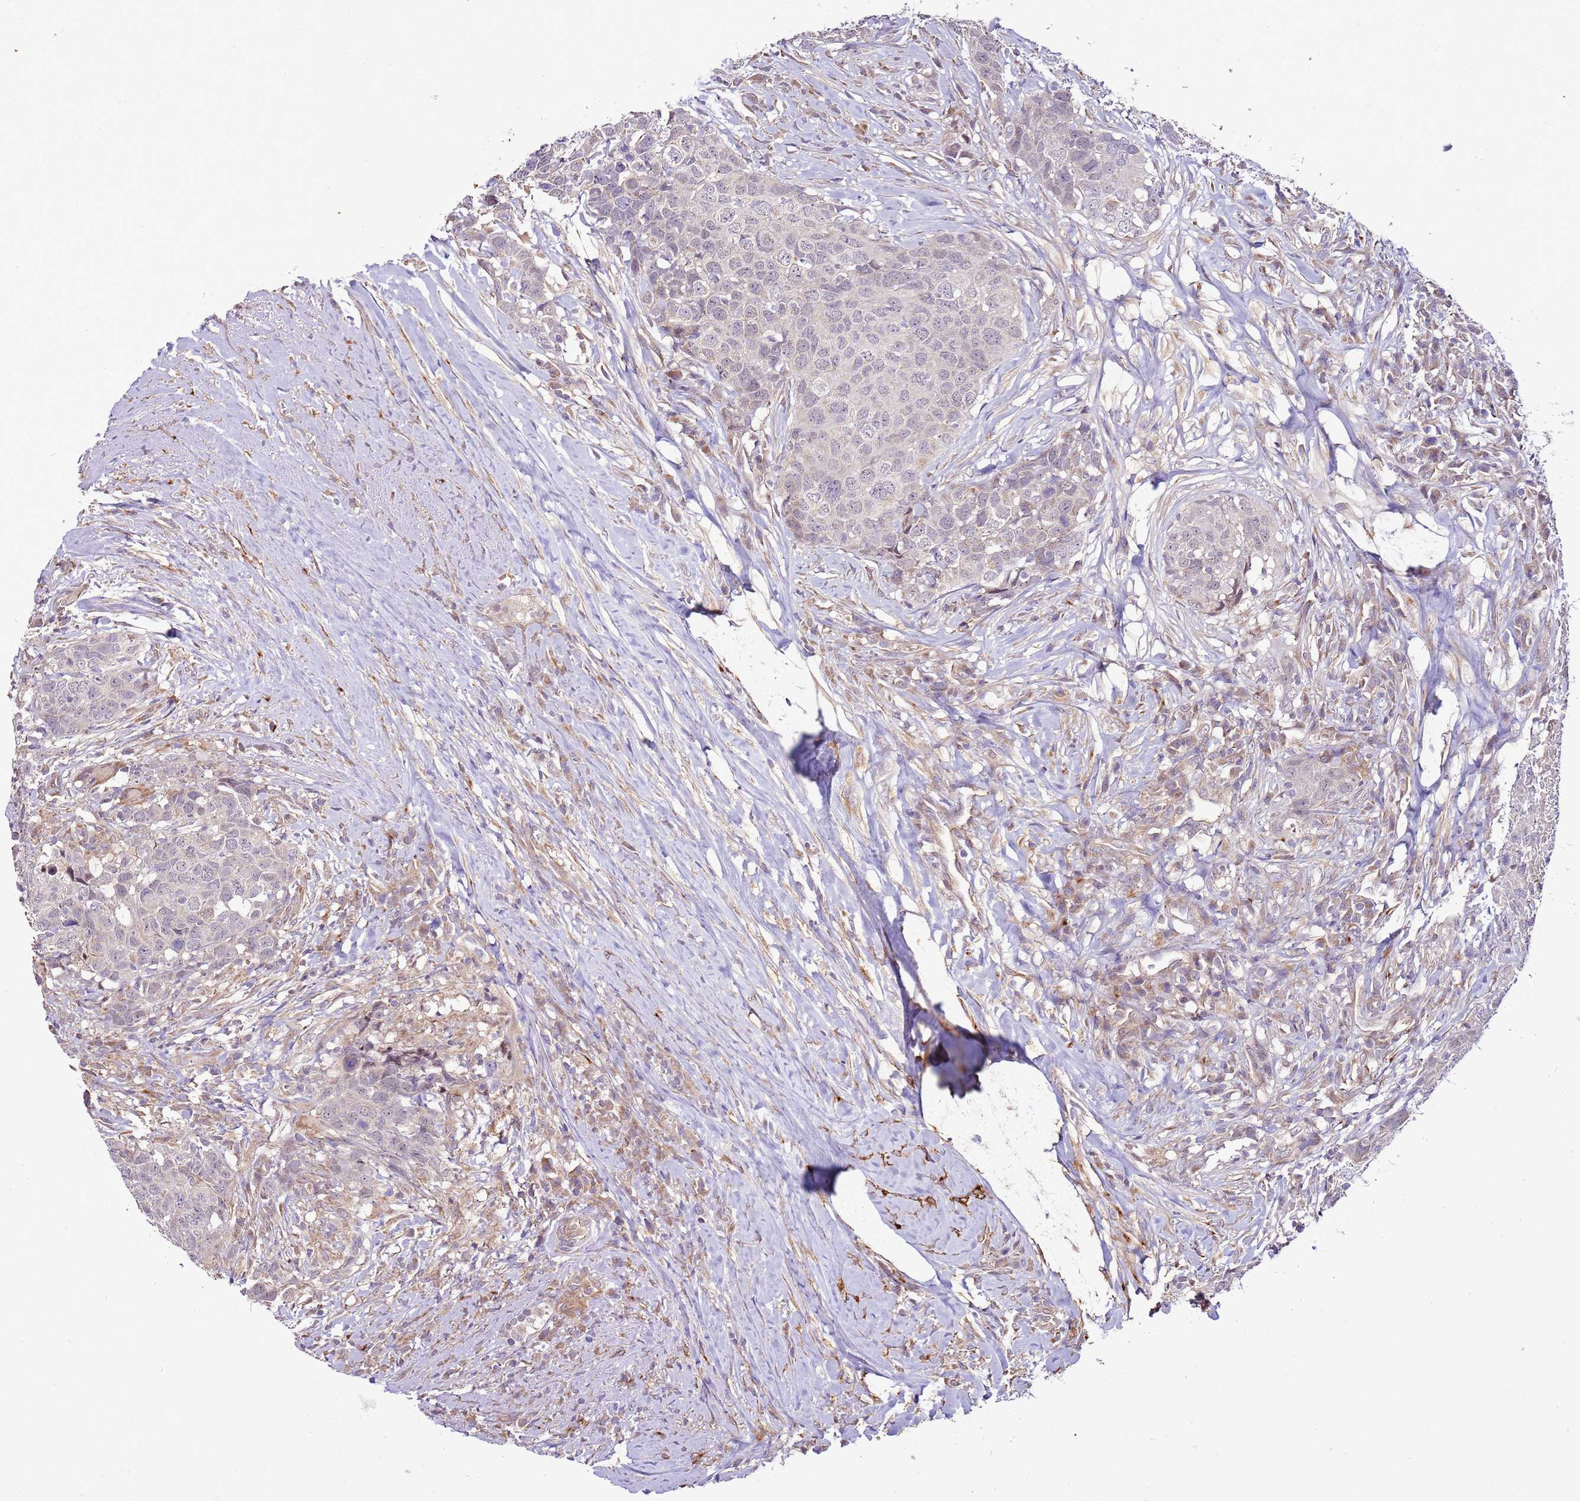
{"staining": {"intensity": "negative", "quantity": "none", "location": "none"}, "tissue": "head and neck cancer", "cell_type": "Tumor cells", "image_type": "cancer", "snomed": [{"axis": "morphology", "description": "Squamous cell carcinoma, NOS"}, {"axis": "topography", "description": "Head-Neck"}], "caption": "Head and neck cancer (squamous cell carcinoma) was stained to show a protein in brown. There is no significant staining in tumor cells.", "gene": "SCARA3", "patient": {"sex": "male", "age": 66}}